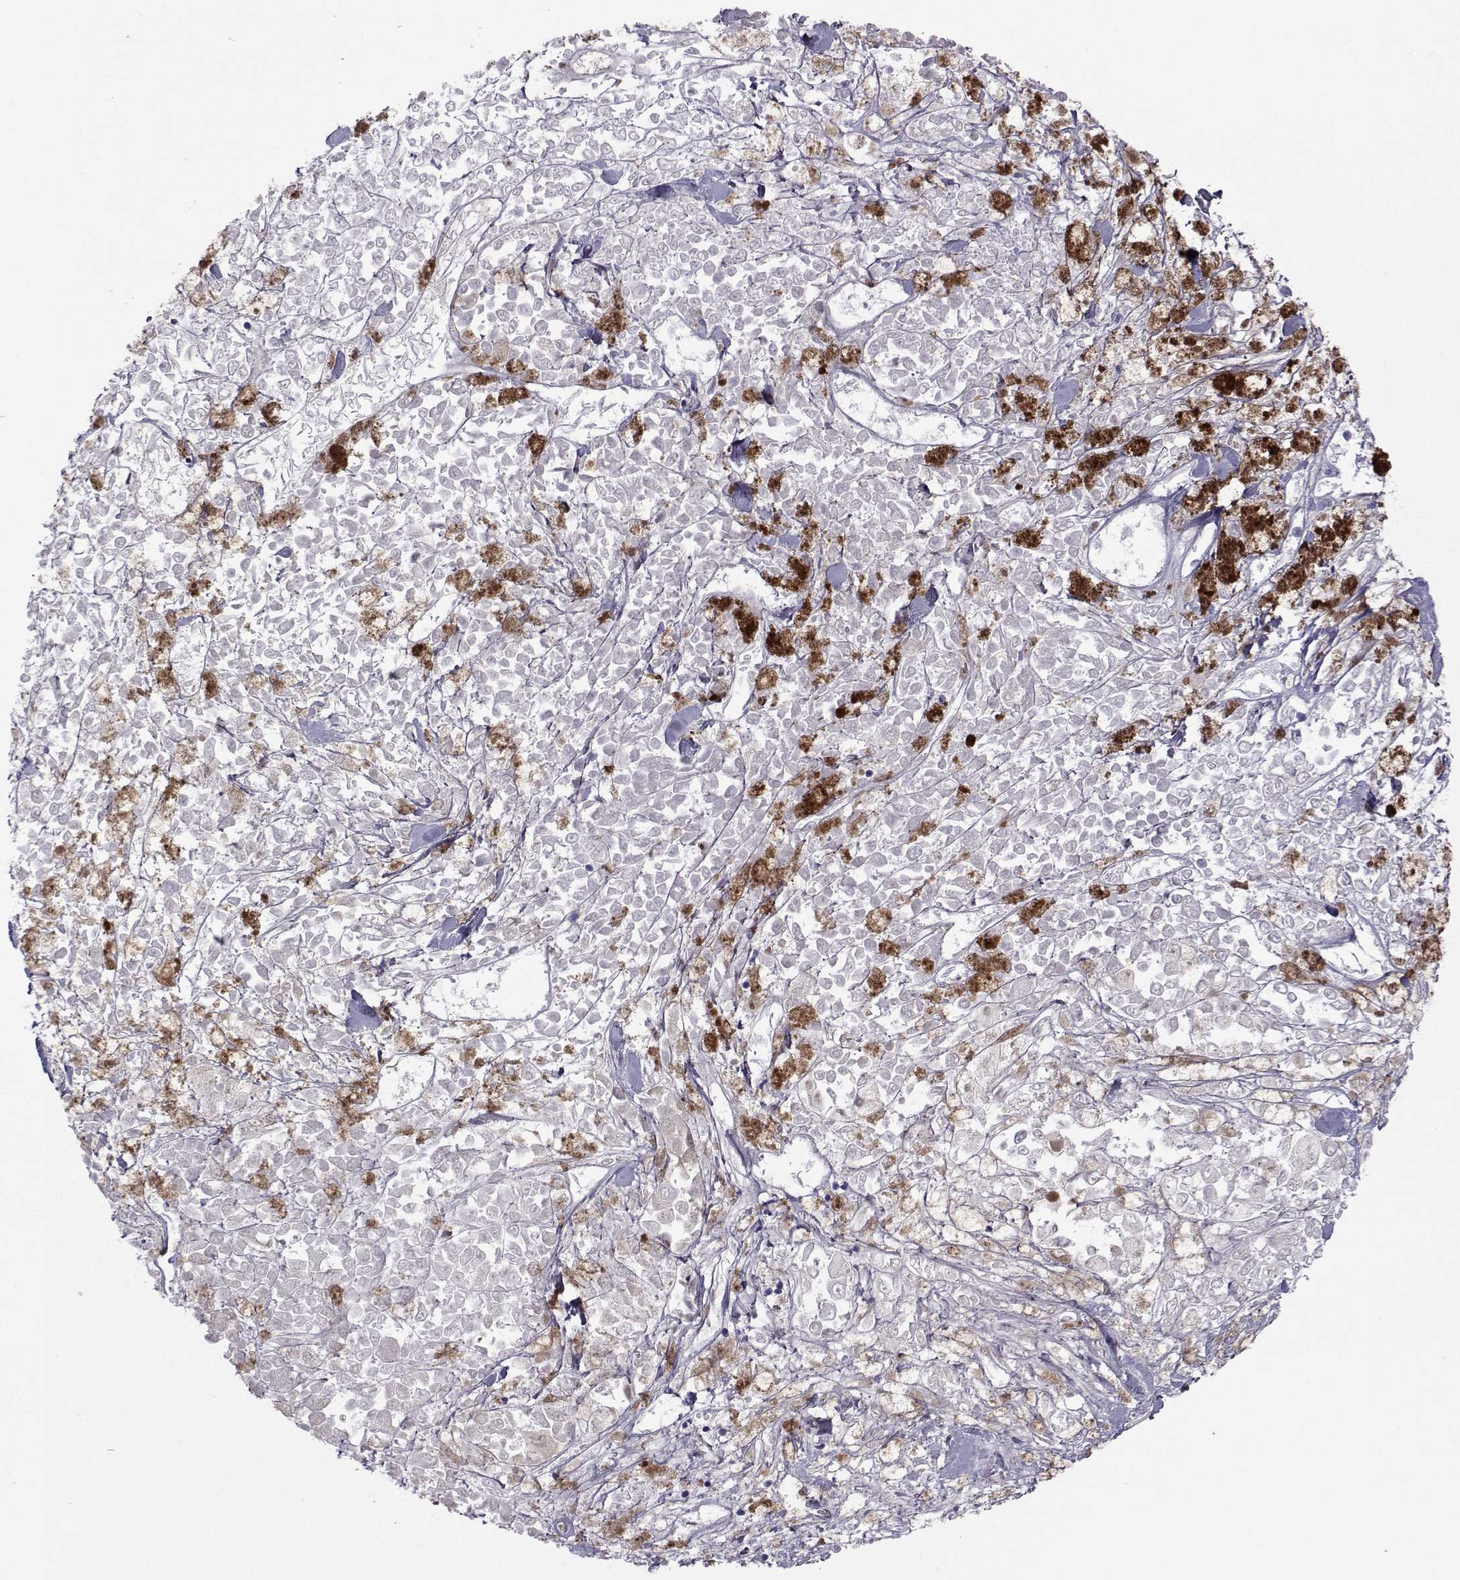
{"staining": {"intensity": "negative", "quantity": "none", "location": "none"}, "tissue": "melanoma", "cell_type": "Tumor cells", "image_type": "cancer", "snomed": [{"axis": "morphology", "description": "Malignant melanoma, NOS"}, {"axis": "topography", "description": "Skin"}], "caption": "Immunohistochemistry (IHC) image of melanoma stained for a protein (brown), which exhibits no expression in tumor cells.", "gene": "COL22A1", "patient": {"sex": "female", "age": 58}}